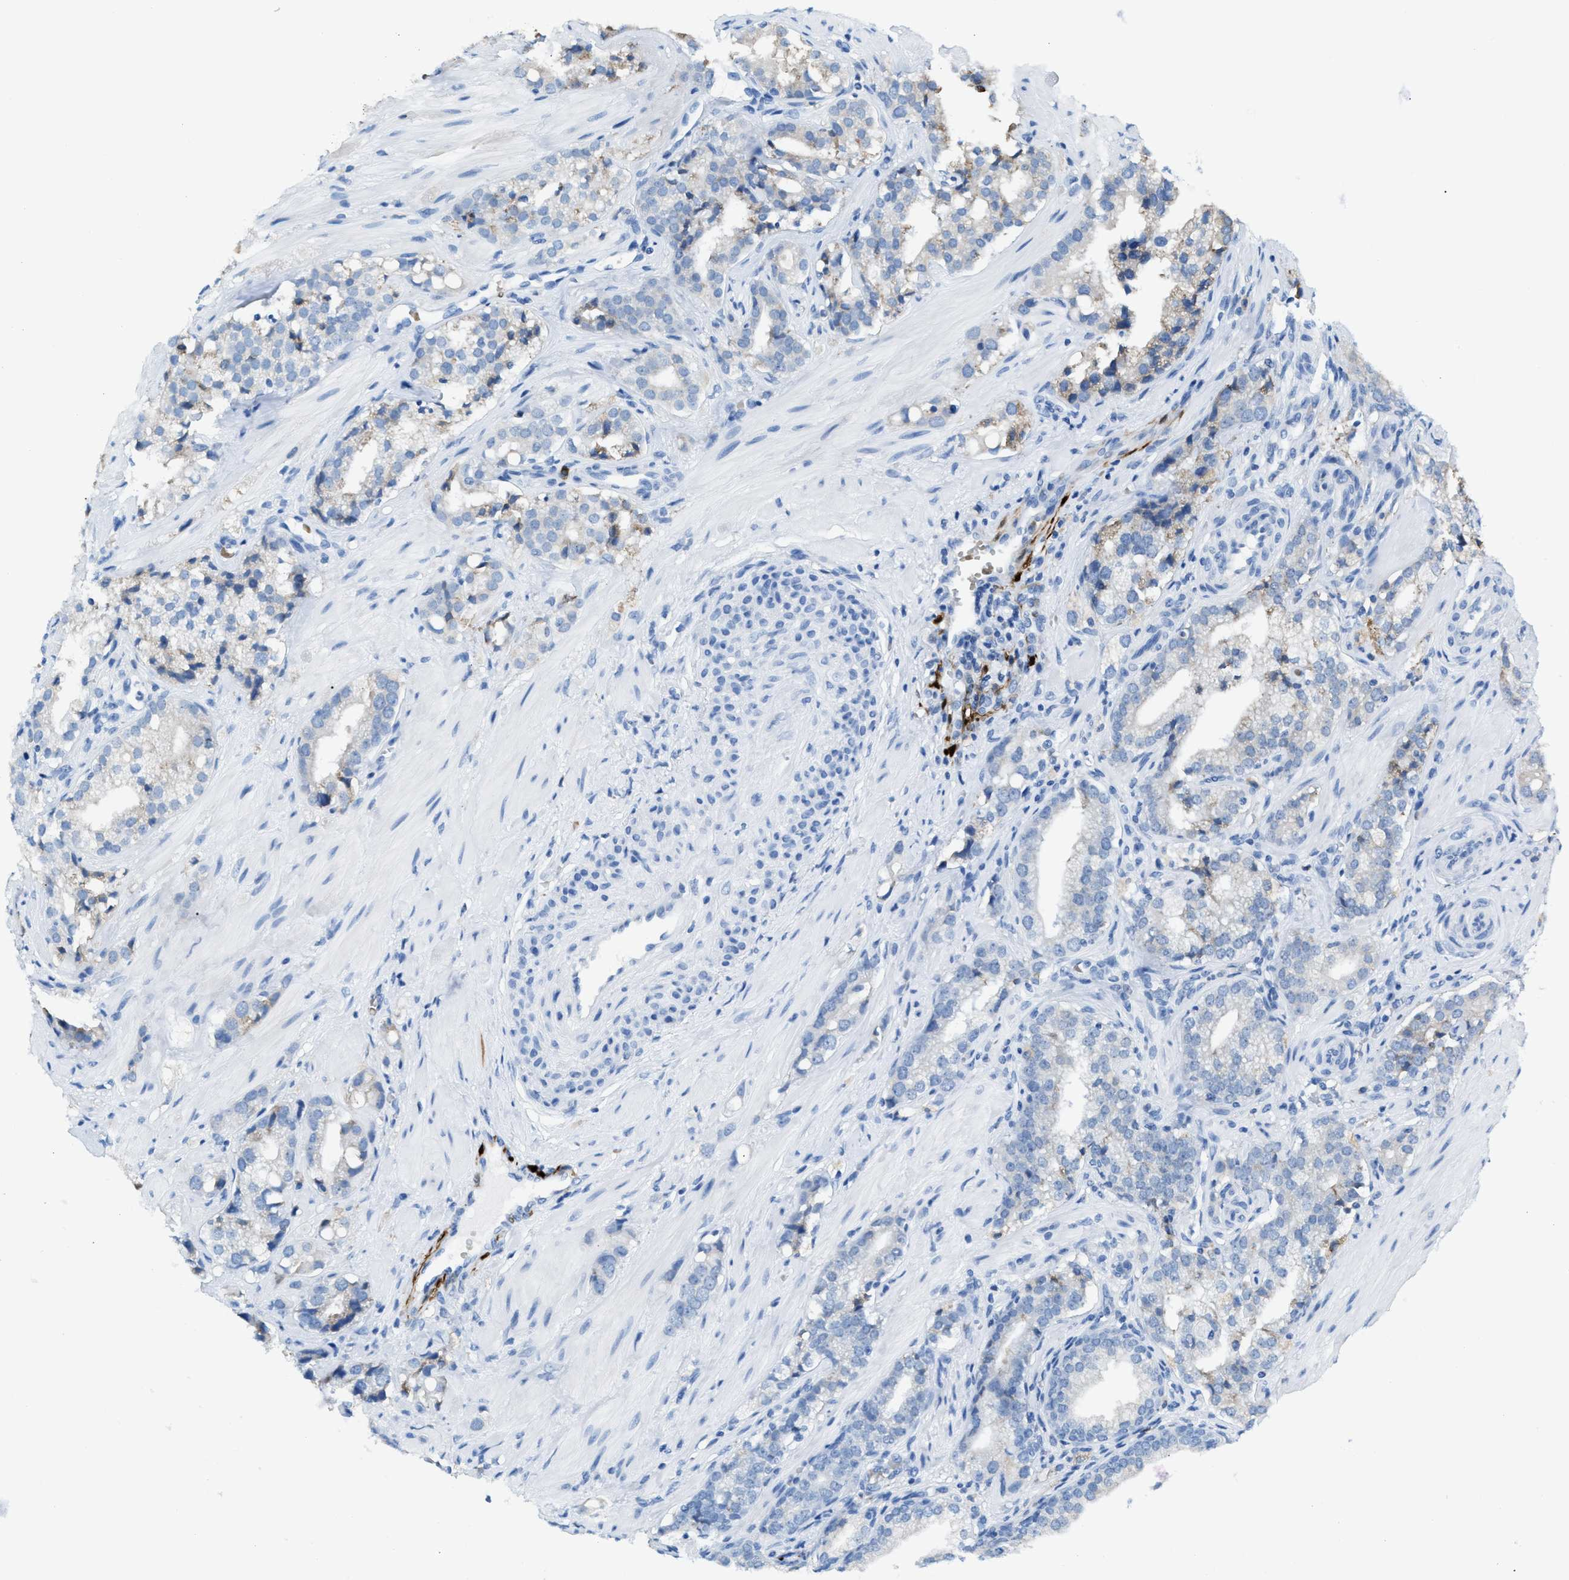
{"staining": {"intensity": "negative", "quantity": "none", "location": "none"}, "tissue": "prostate cancer", "cell_type": "Tumor cells", "image_type": "cancer", "snomed": [{"axis": "morphology", "description": "Adenocarcinoma, High grade"}, {"axis": "topography", "description": "Prostate"}], "caption": "Protein analysis of prostate cancer reveals no significant staining in tumor cells.", "gene": "CA3", "patient": {"sex": "male", "age": 52}}